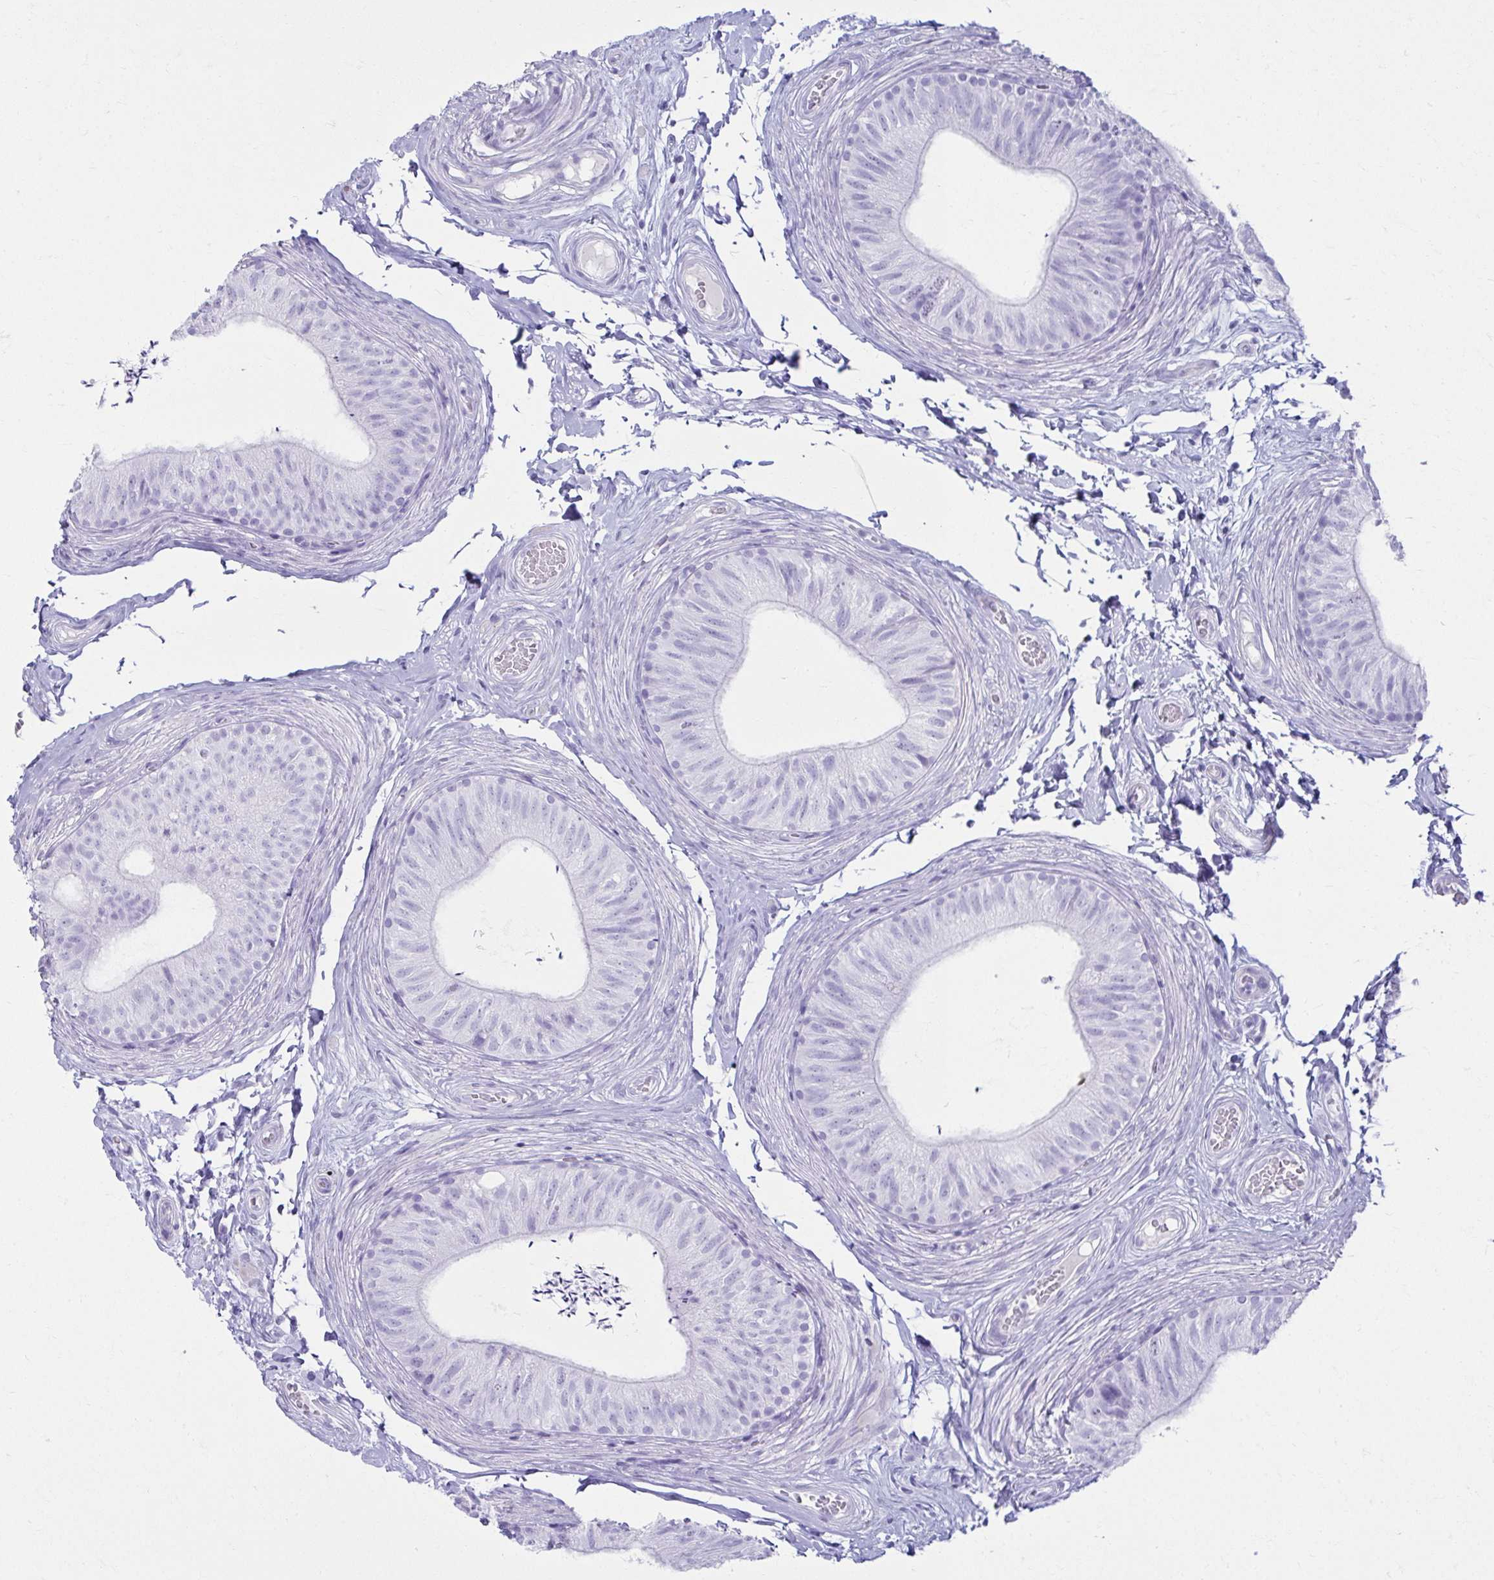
{"staining": {"intensity": "negative", "quantity": "none", "location": "none"}, "tissue": "epididymis", "cell_type": "Glandular cells", "image_type": "normal", "snomed": [{"axis": "morphology", "description": "Normal tissue, NOS"}, {"axis": "topography", "description": "Epididymis, spermatic cord, NOS"}, {"axis": "topography", "description": "Epididymis"}, {"axis": "topography", "description": "Peripheral nerve tissue"}], "caption": "The micrograph shows no significant staining in glandular cells of epididymis. Brightfield microscopy of immunohistochemistry stained with DAB (3,3'-diaminobenzidine) (brown) and hematoxylin (blue), captured at high magnification.", "gene": "ATP4B", "patient": {"sex": "male", "age": 29}}